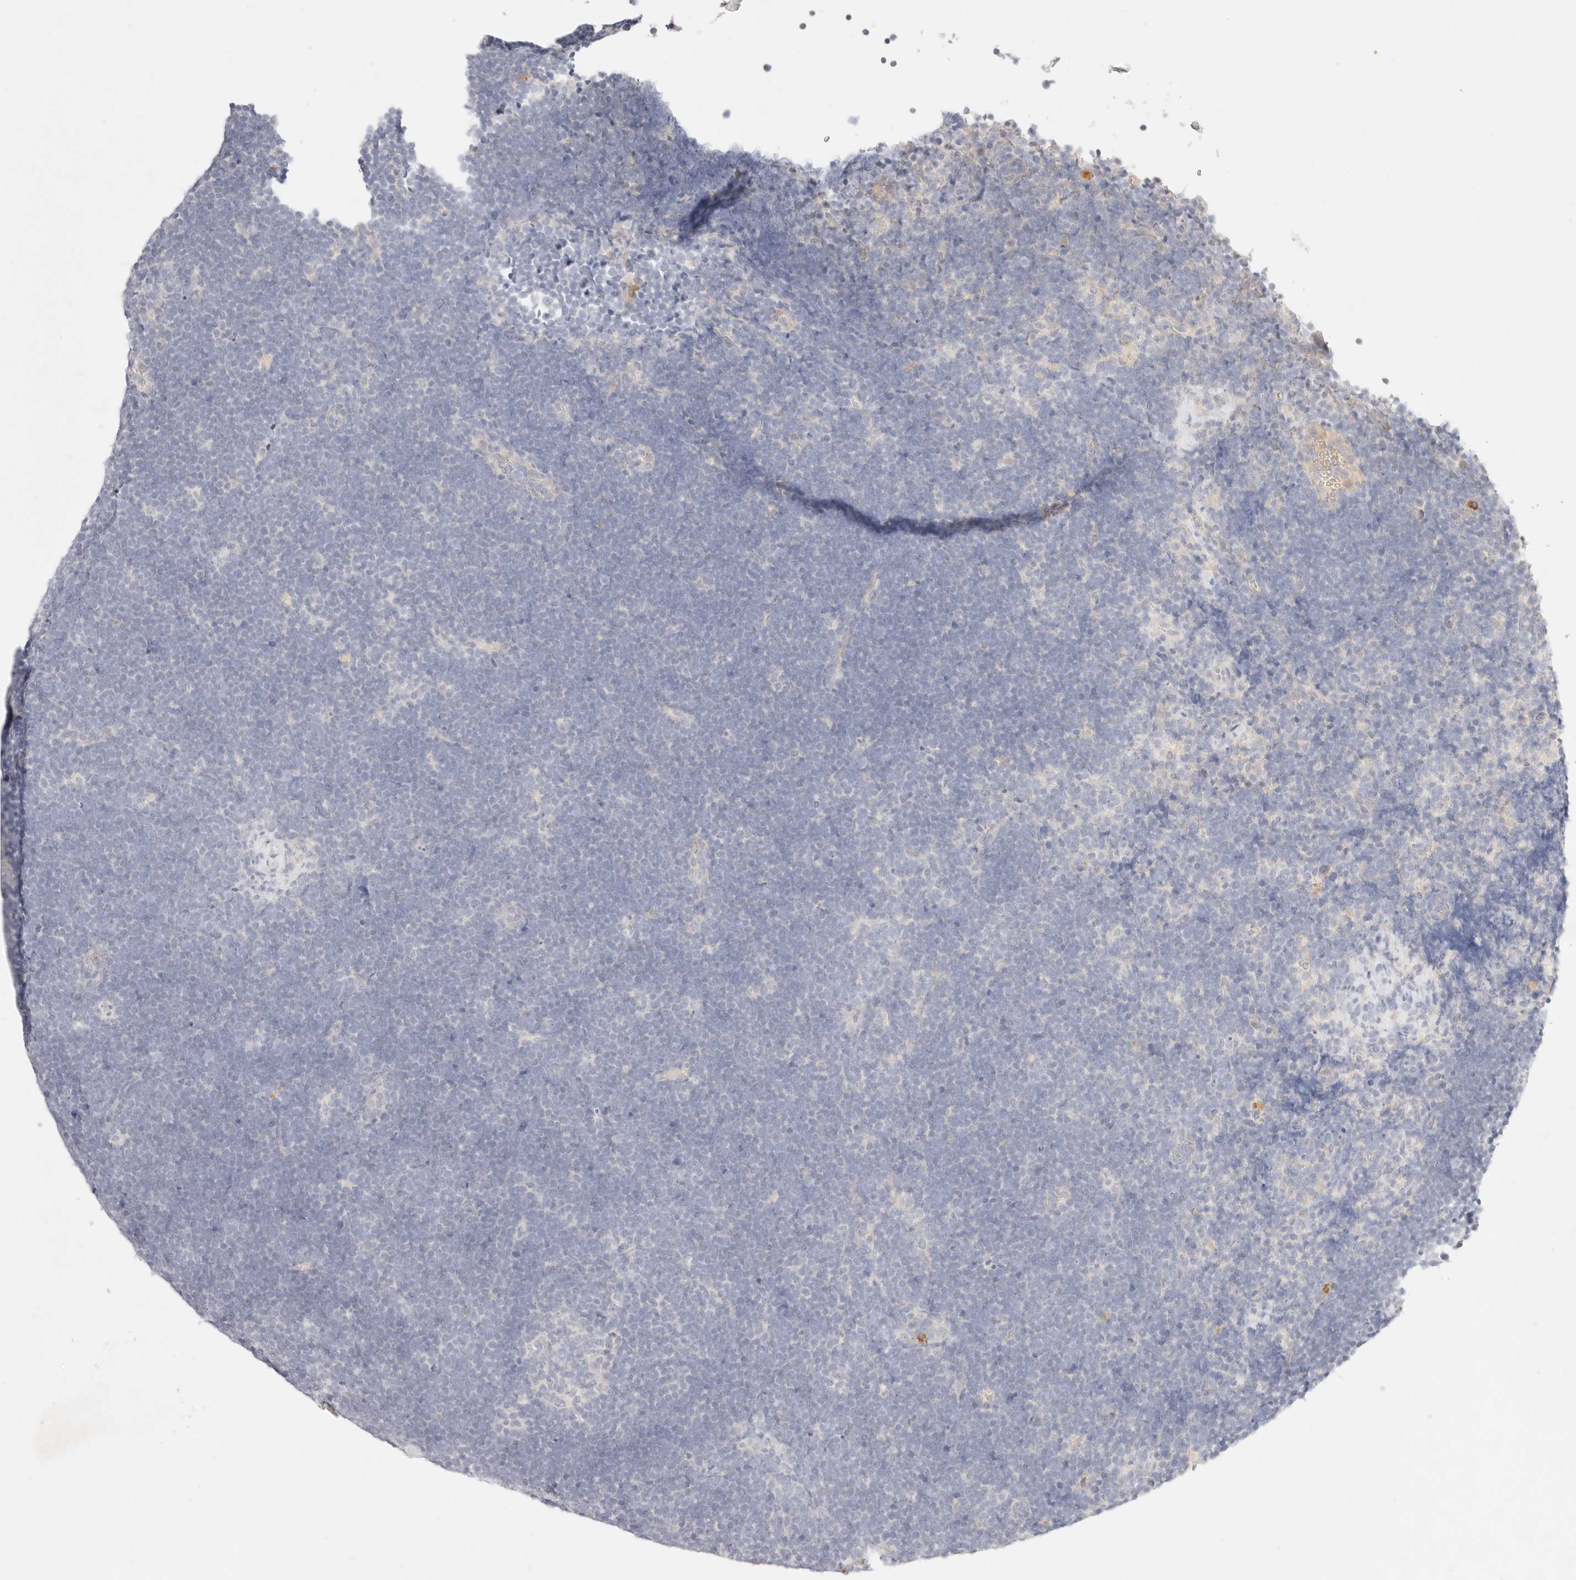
{"staining": {"intensity": "negative", "quantity": "none", "location": "none"}, "tissue": "lymphoma", "cell_type": "Tumor cells", "image_type": "cancer", "snomed": [{"axis": "morphology", "description": "Malignant lymphoma, non-Hodgkin's type, High grade"}, {"axis": "topography", "description": "Lymph node"}], "caption": "Immunohistochemical staining of high-grade malignant lymphoma, non-Hodgkin's type exhibits no significant staining in tumor cells. Brightfield microscopy of immunohistochemistry (IHC) stained with DAB (3,3'-diaminobenzidine) (brown) and hematoxylin (blue), captured at high magnification.", "gene": "GPR84", "patient": {"sex": "male", "age": 13}}